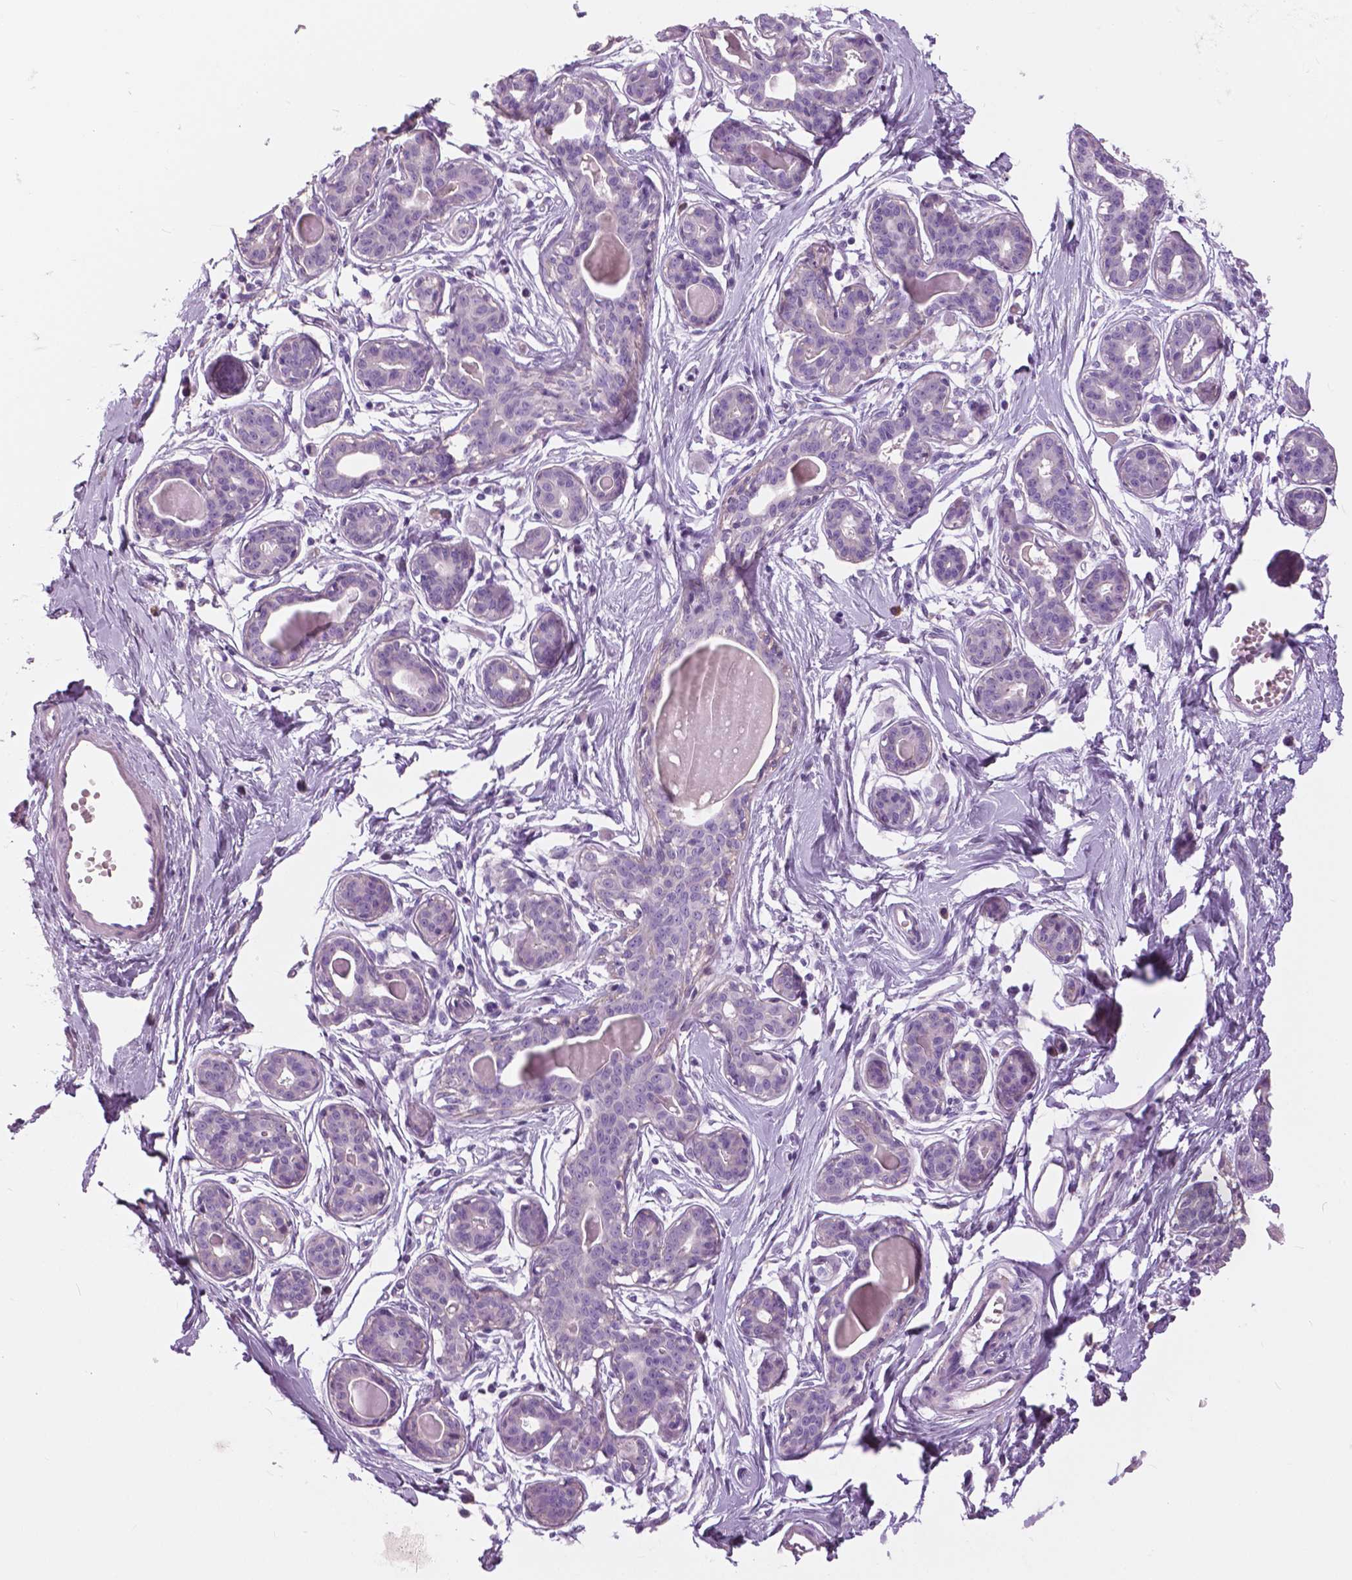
{"staining": {"intensity": "negative", "quantity": "none", "location": "none"}, "tissue": "breast", "cell_type": "Adipocytes", "image_type": "normal", "snomed": [{"axis": "morphology", "description": "Normal tissue, NOS"}, {"axis": "topography", "description": "Breast"}], "caption": "IHC micrograph of normal breast stained for a protein (brown), which shows no expression in adipocytes. The staining was performed using DAB to visualize the protein expression in brown, while the nuclei were stained in blue with hematoxylin (Magnification: 20x).", "gene": "SERPINI1", "patient": {"sex": "female", "age": 45}}